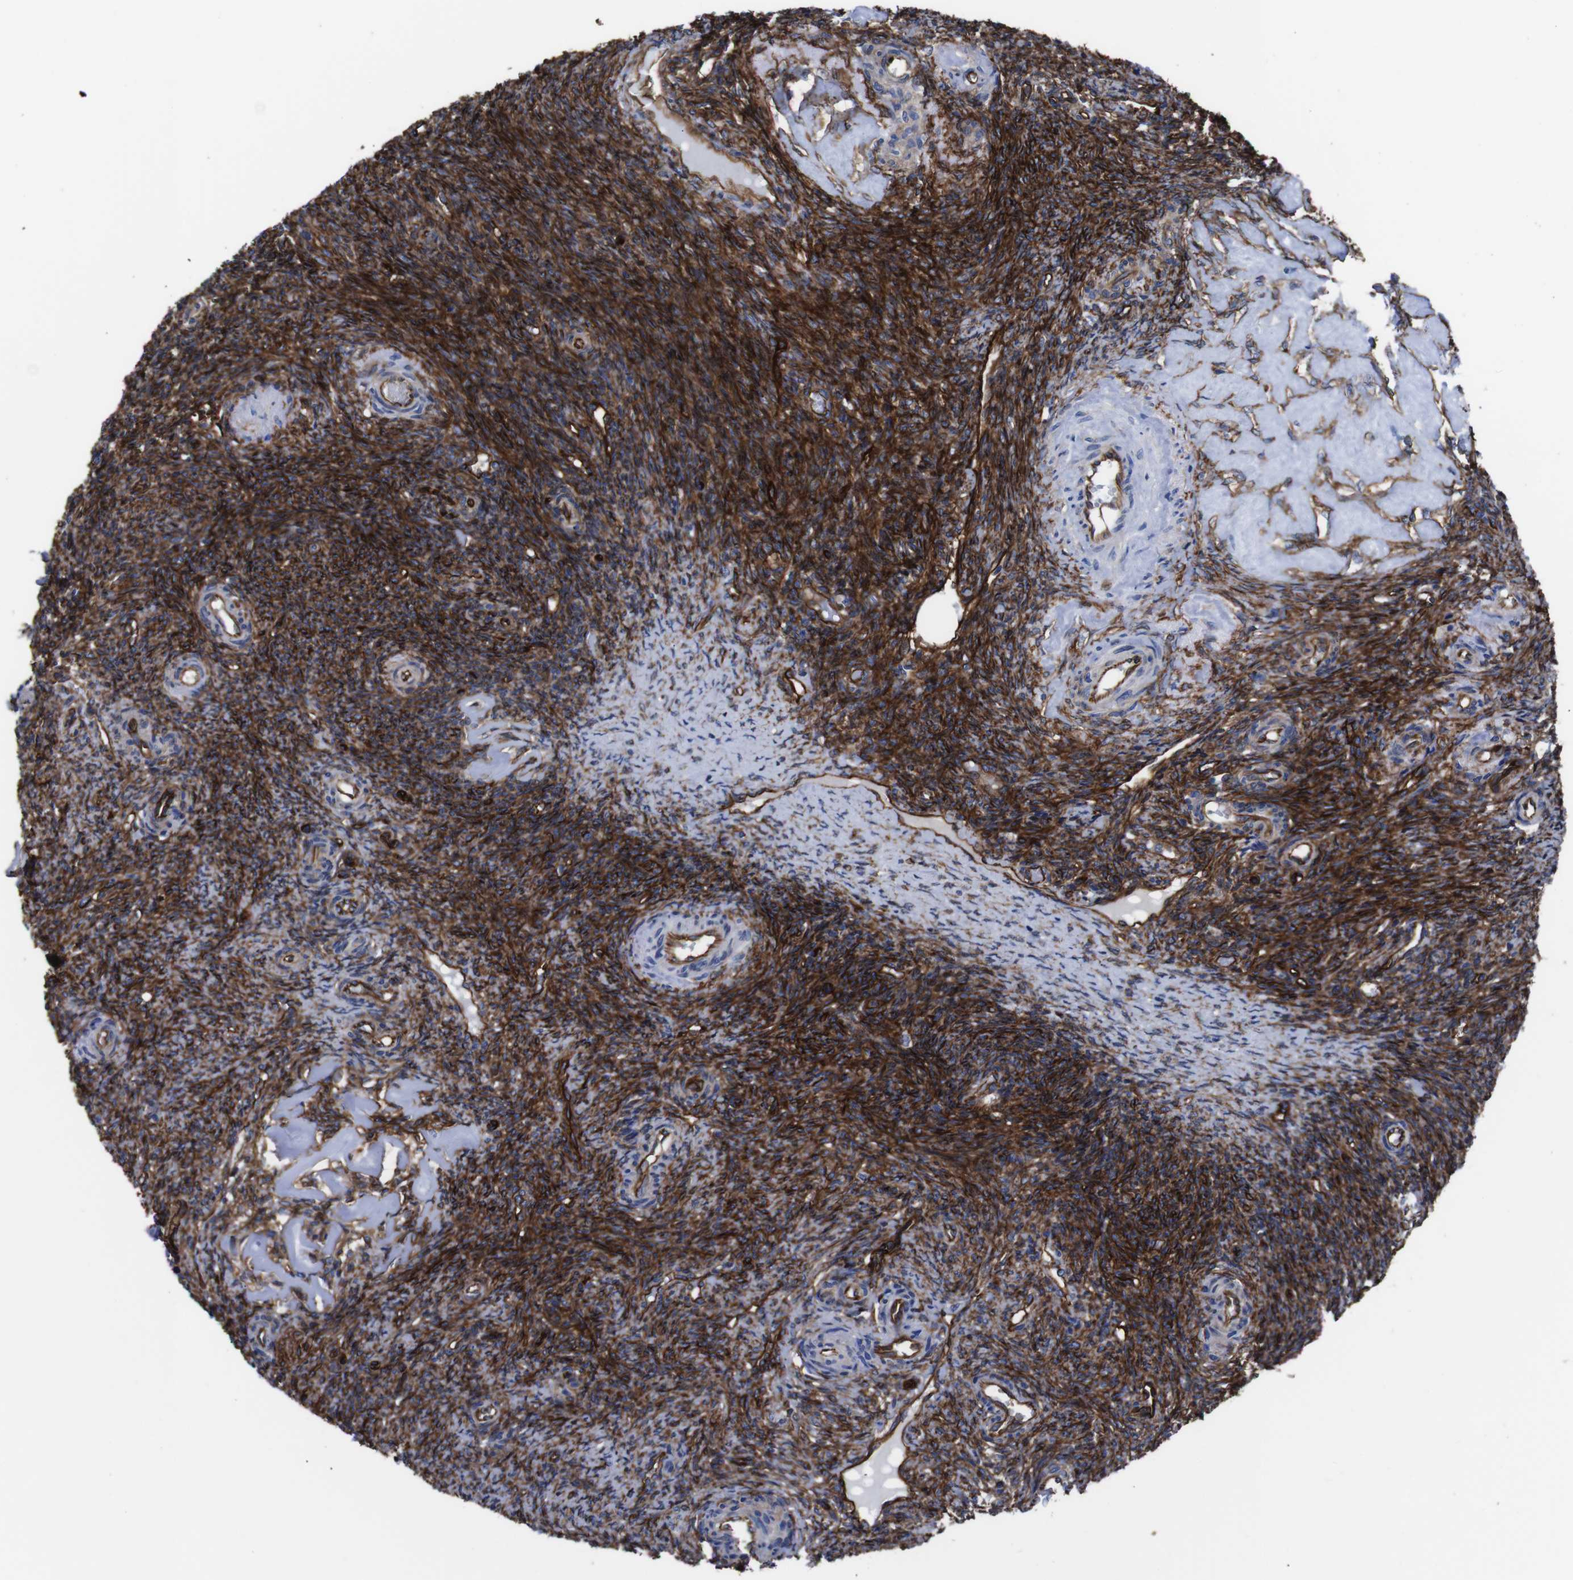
{"staining": {"intensity": "strong", "quantity": ">75%", "location": "cytoplasmic/membranous"}, "tissue": "ovary", "cell_type": "Ovarian stroma cells", "image_type": "normal", "snomed": [{"axis": "morphology", "description": "Normal tissue, NOS"}, {"axis": "topography", "description": "Ovary"}], "caption": "Strong cytoplasmic/membranous expression for a protein is present in about >75% of ovarian stroma cells of benign ovary using IHC.", "gene": "SPTBN1", "patient": {"sex": "female", "age": 41}}